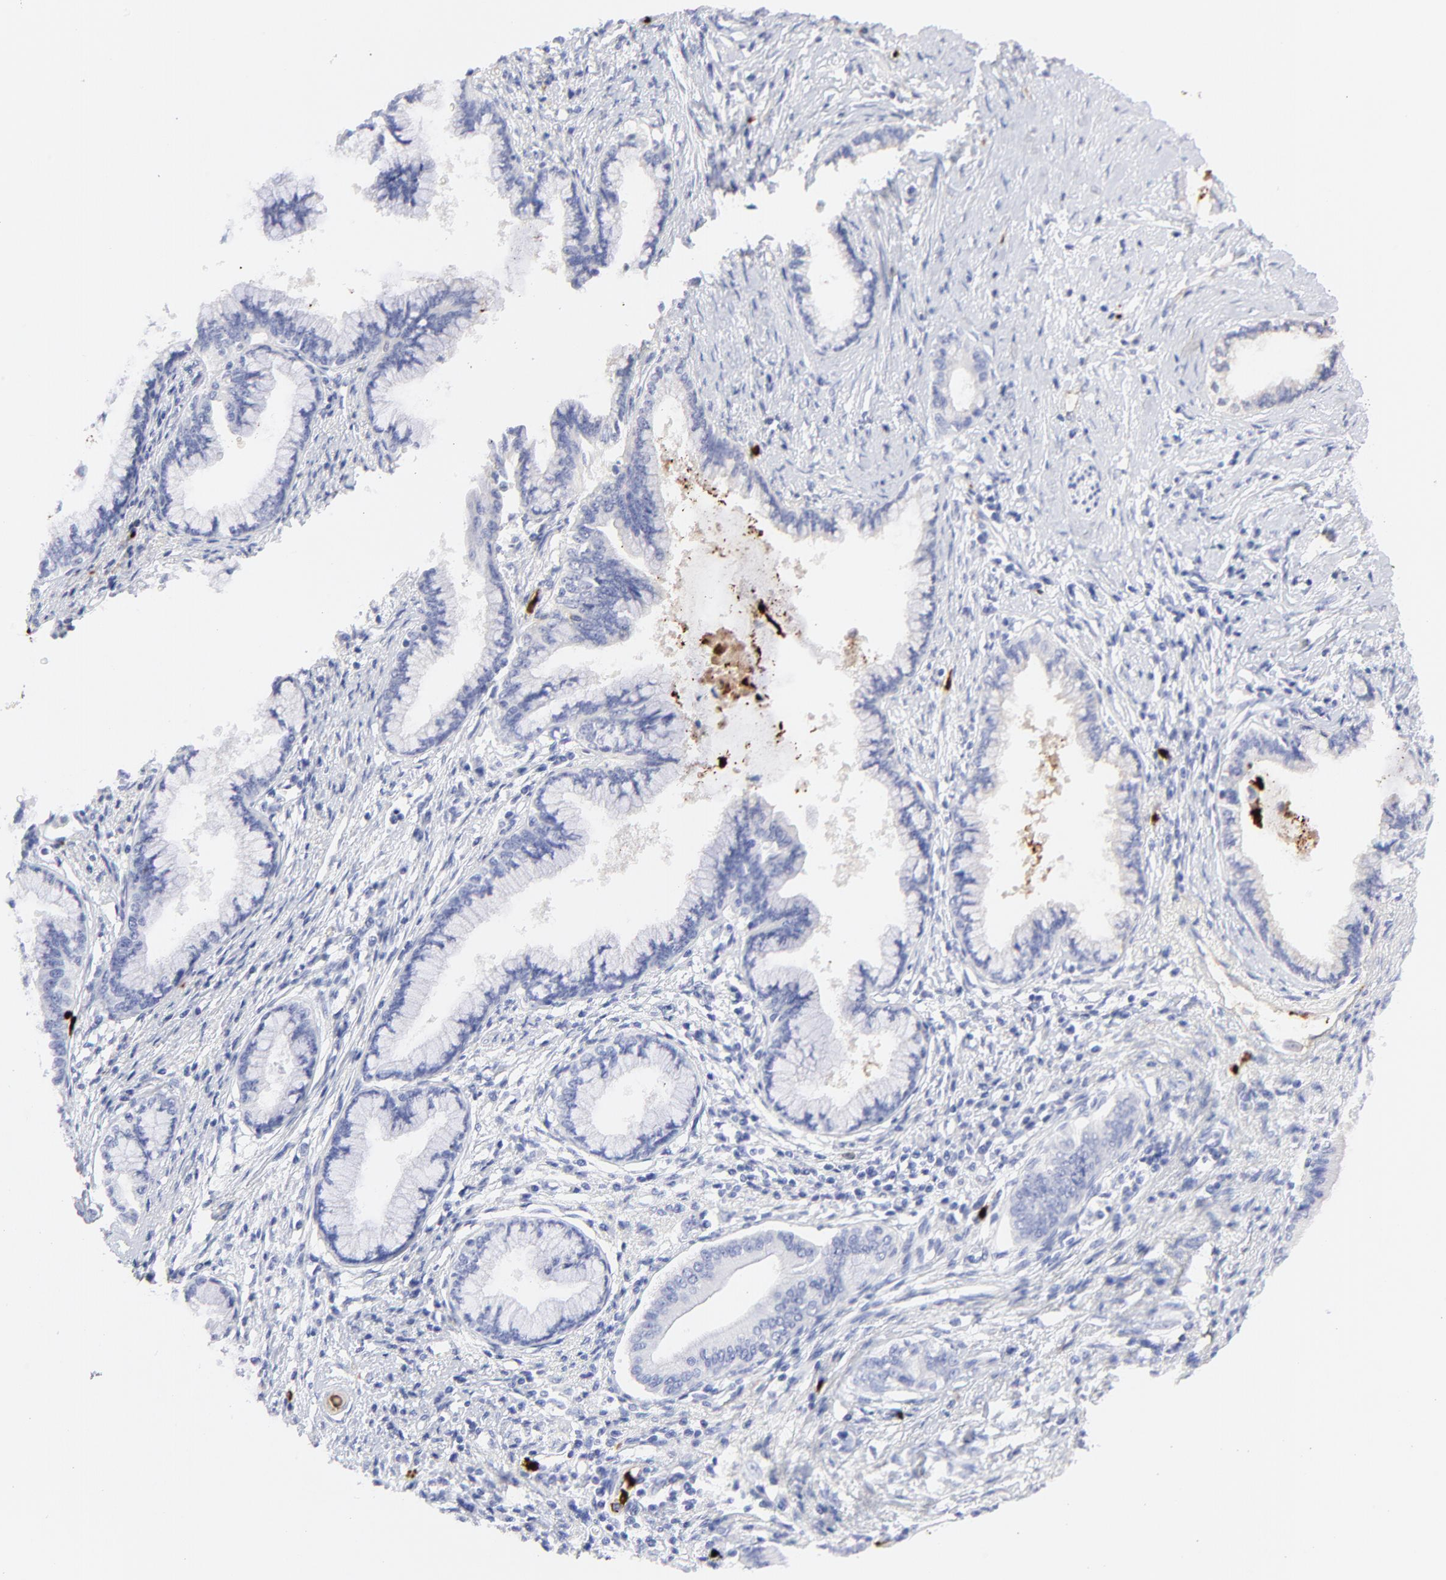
{"staining": {"intensity": "negative", "quantity": "none", "location": "none"}, "tissue": "pancreatic cancer", "cell_type": "Tumor cells", "image_type": "cancer", "snomed": [{"axis": "morphology", "description": "Adenocarcinoma, NOS"}, {"axis": "topography", "description": "Pancreas"}], "caption": "The photomicrograph exhibits no significant staining in tumor cells of adenocarcinoma (pancreatic).", "gene": "S100A12", "patient": {"sex": "female", "age": 64}}